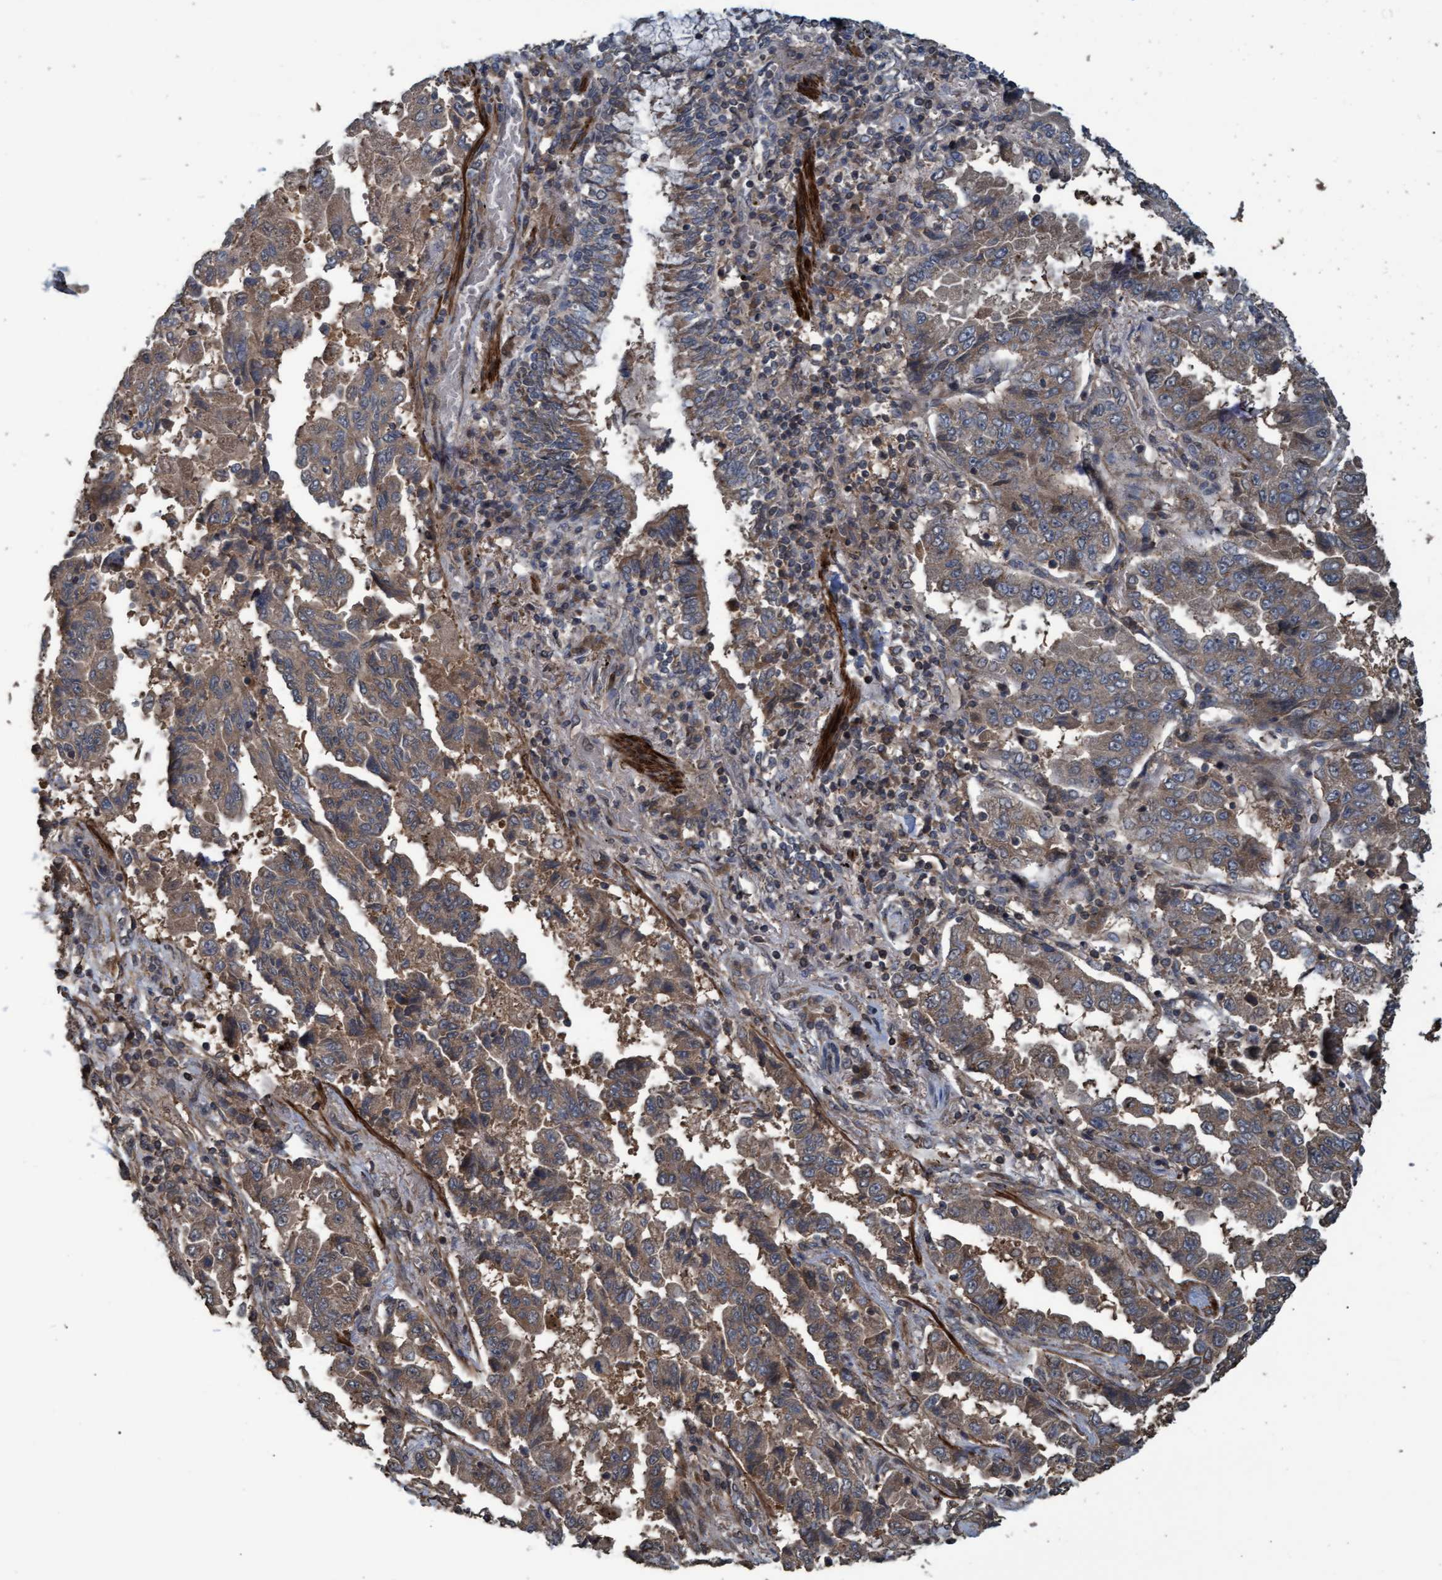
{"staining": {"intensity": "moderate", "quantity": ">75%", "location": "cytoplasmic/membranous"}, "tissue": "lung cancer", "cell_type": "Tumor cells", "image_type": "cancer", "snomed": [{"axis": "morphology", "description": "Adenocarcinoma, NOS"}, {"axis": "topography", "description": "Lung"}], "caption": "Immunohistochemical staining of adenocarcinoma (lung) reveals medium levels of moderate cytoplasmic/membranous positivity in about >75% of tumor cells. The staining was performed using DAB, with brown indicating positive protein expression. Nuclei are stained blue with hematoxylin.", "gene": "GGT6", "patient": {"sex": "female", "age": 51}}